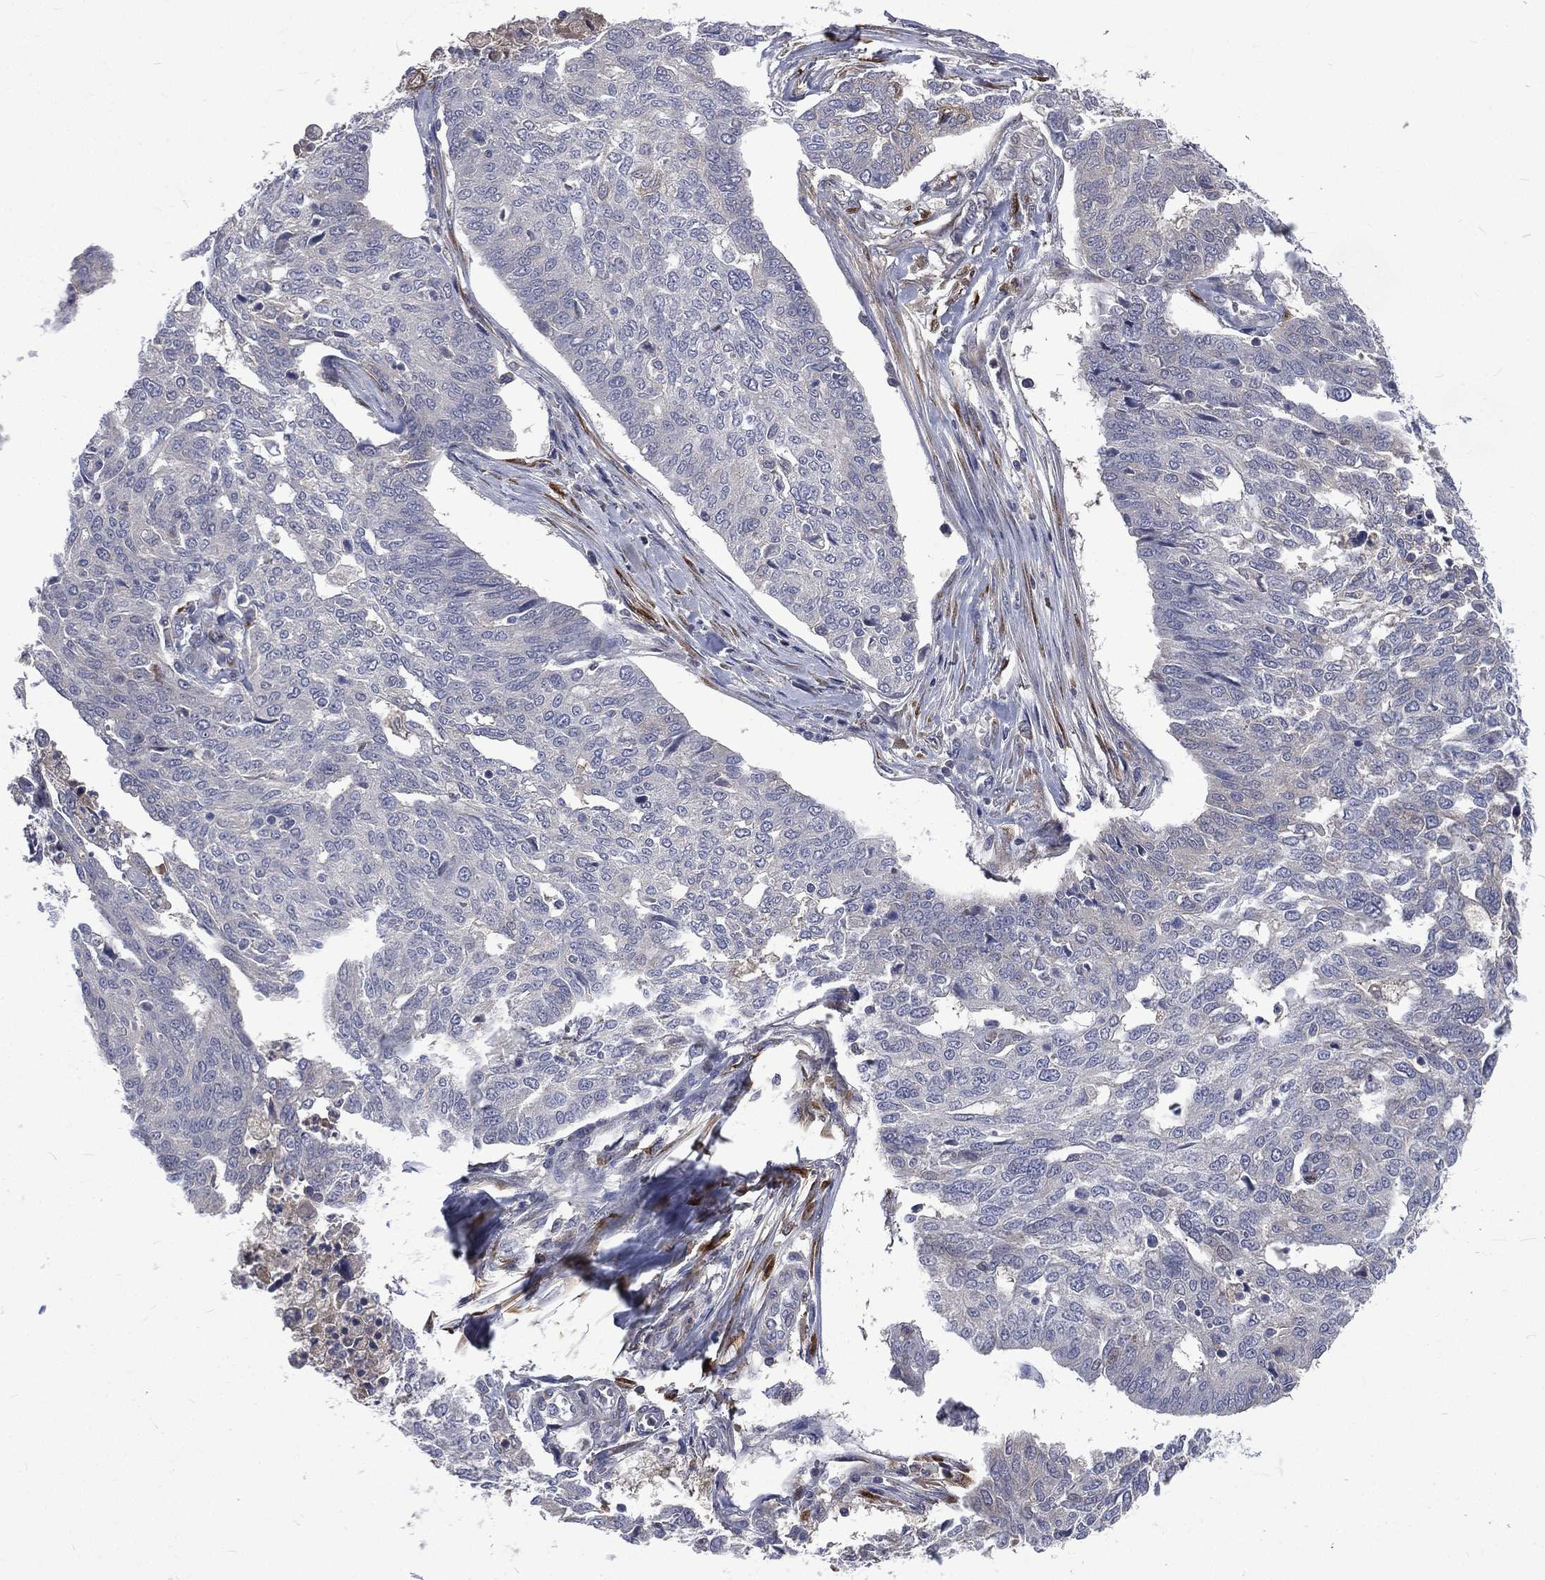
{"staining": {"intensity": "negative", "quantity": "none", "location": "none"}, "tissue": "ovarian cancer", "cell_type": "Tumor cells", "image_type": "cancer", "snomed": [{"axis": "morphology", "description": "Cystadenocarcinoma, serous, NOS"}, {"axis": "topography", "description": "Ovary"}], "caption": "The micrograph shows no significant positivity in tumor cells of ovarian cancer.", "gene": "CA12", "patient": {"sex": "female", "age": 67}}